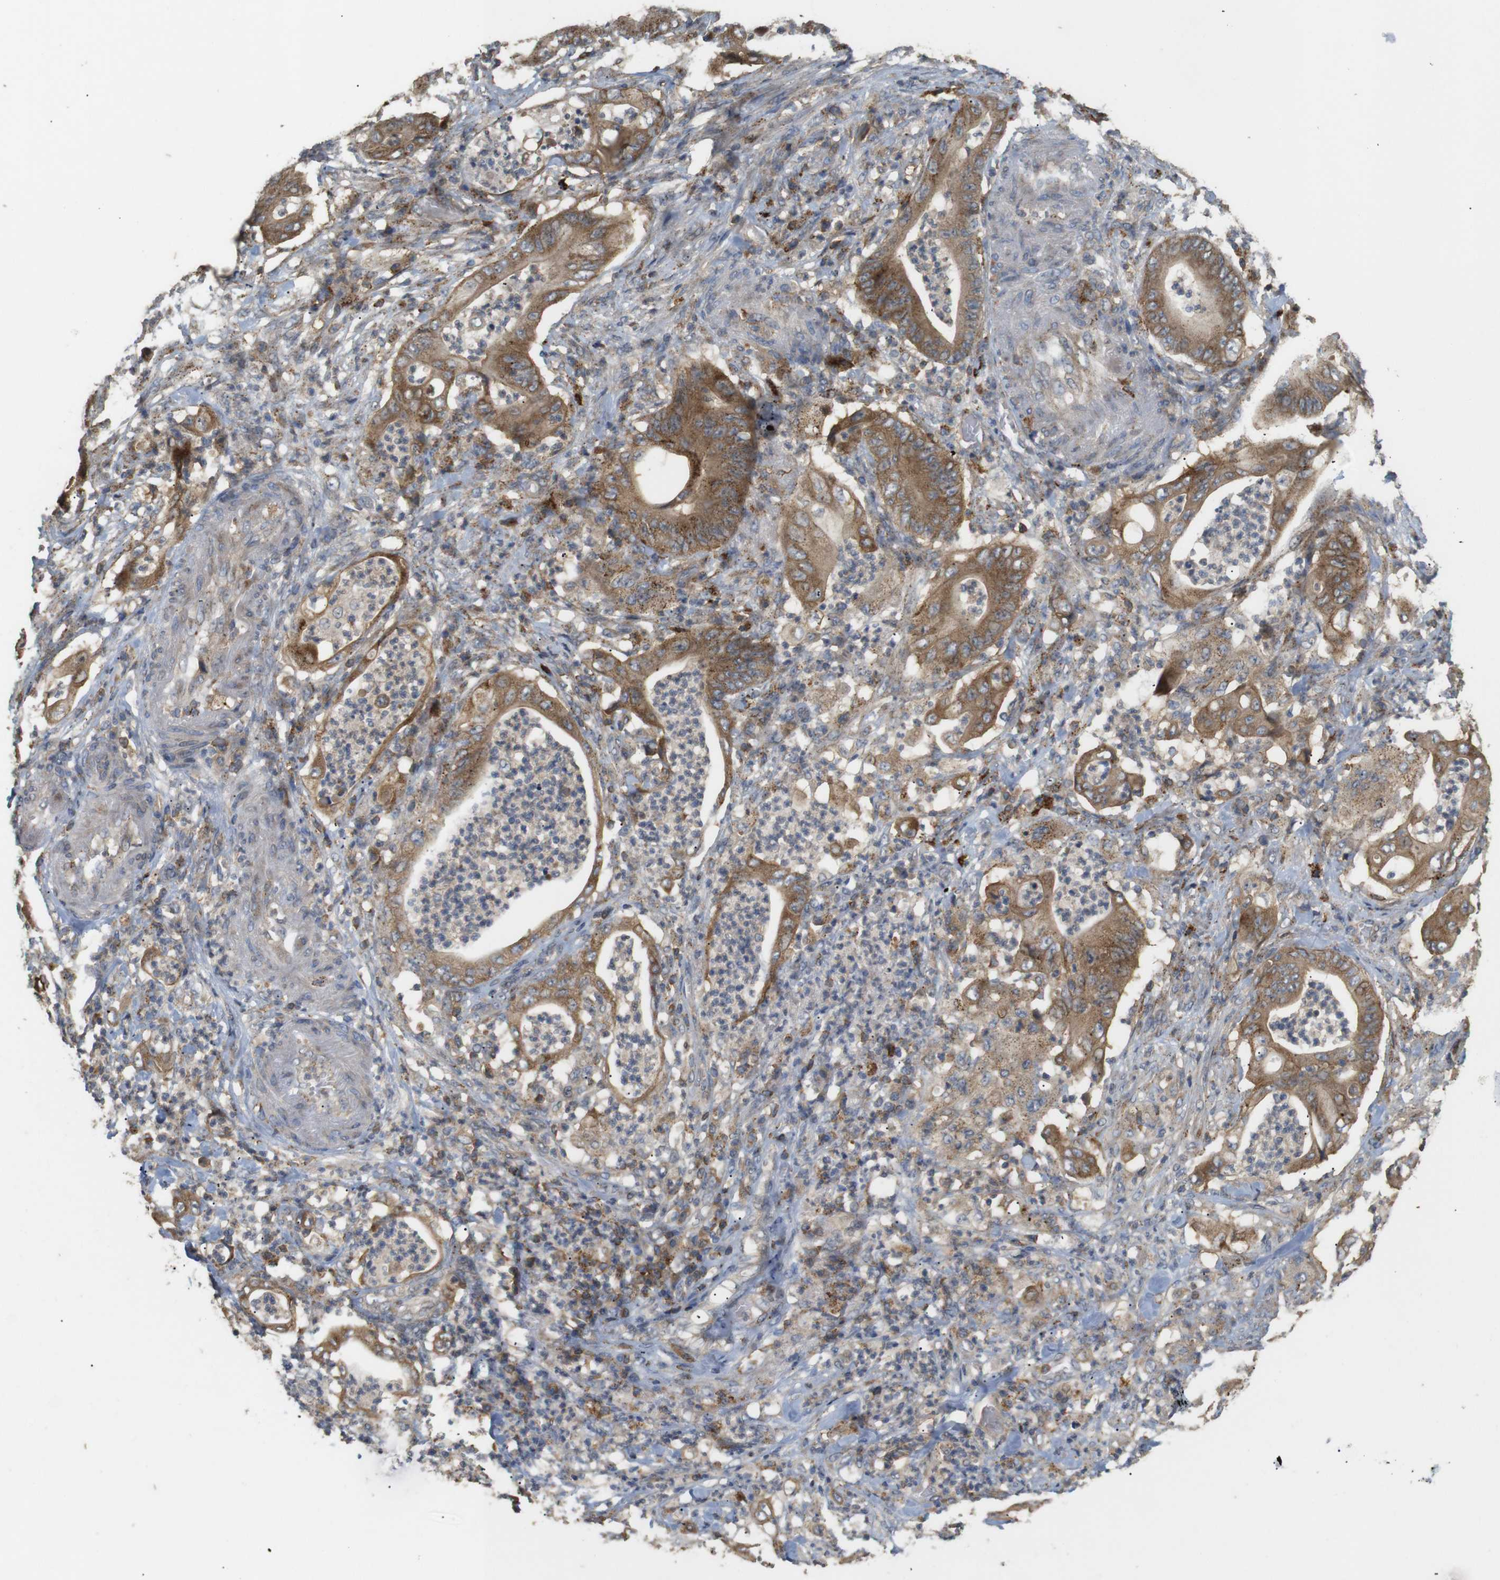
{"staining": {"intensity": "moderate", "quantity": ">75%", "location": "cytoplasmic/membranous"}, "tissue": "stomach cancer", "cell_type": "Tumor cells", "image_type": "cancer", "snomed": [{"axis": "morphology", "description": "Adenocarcinoma, NOS"}, {"axis": "topography", "description": "Stomach"}], "caption": "Human adenocarcinoma (stomach) stained with a brown dye reveals moderate cytoplasmic/membranous positive staining in about >75% of tumor cells.", "gene": "KSR1", "patient": {"sex": "female", "age": 73}}